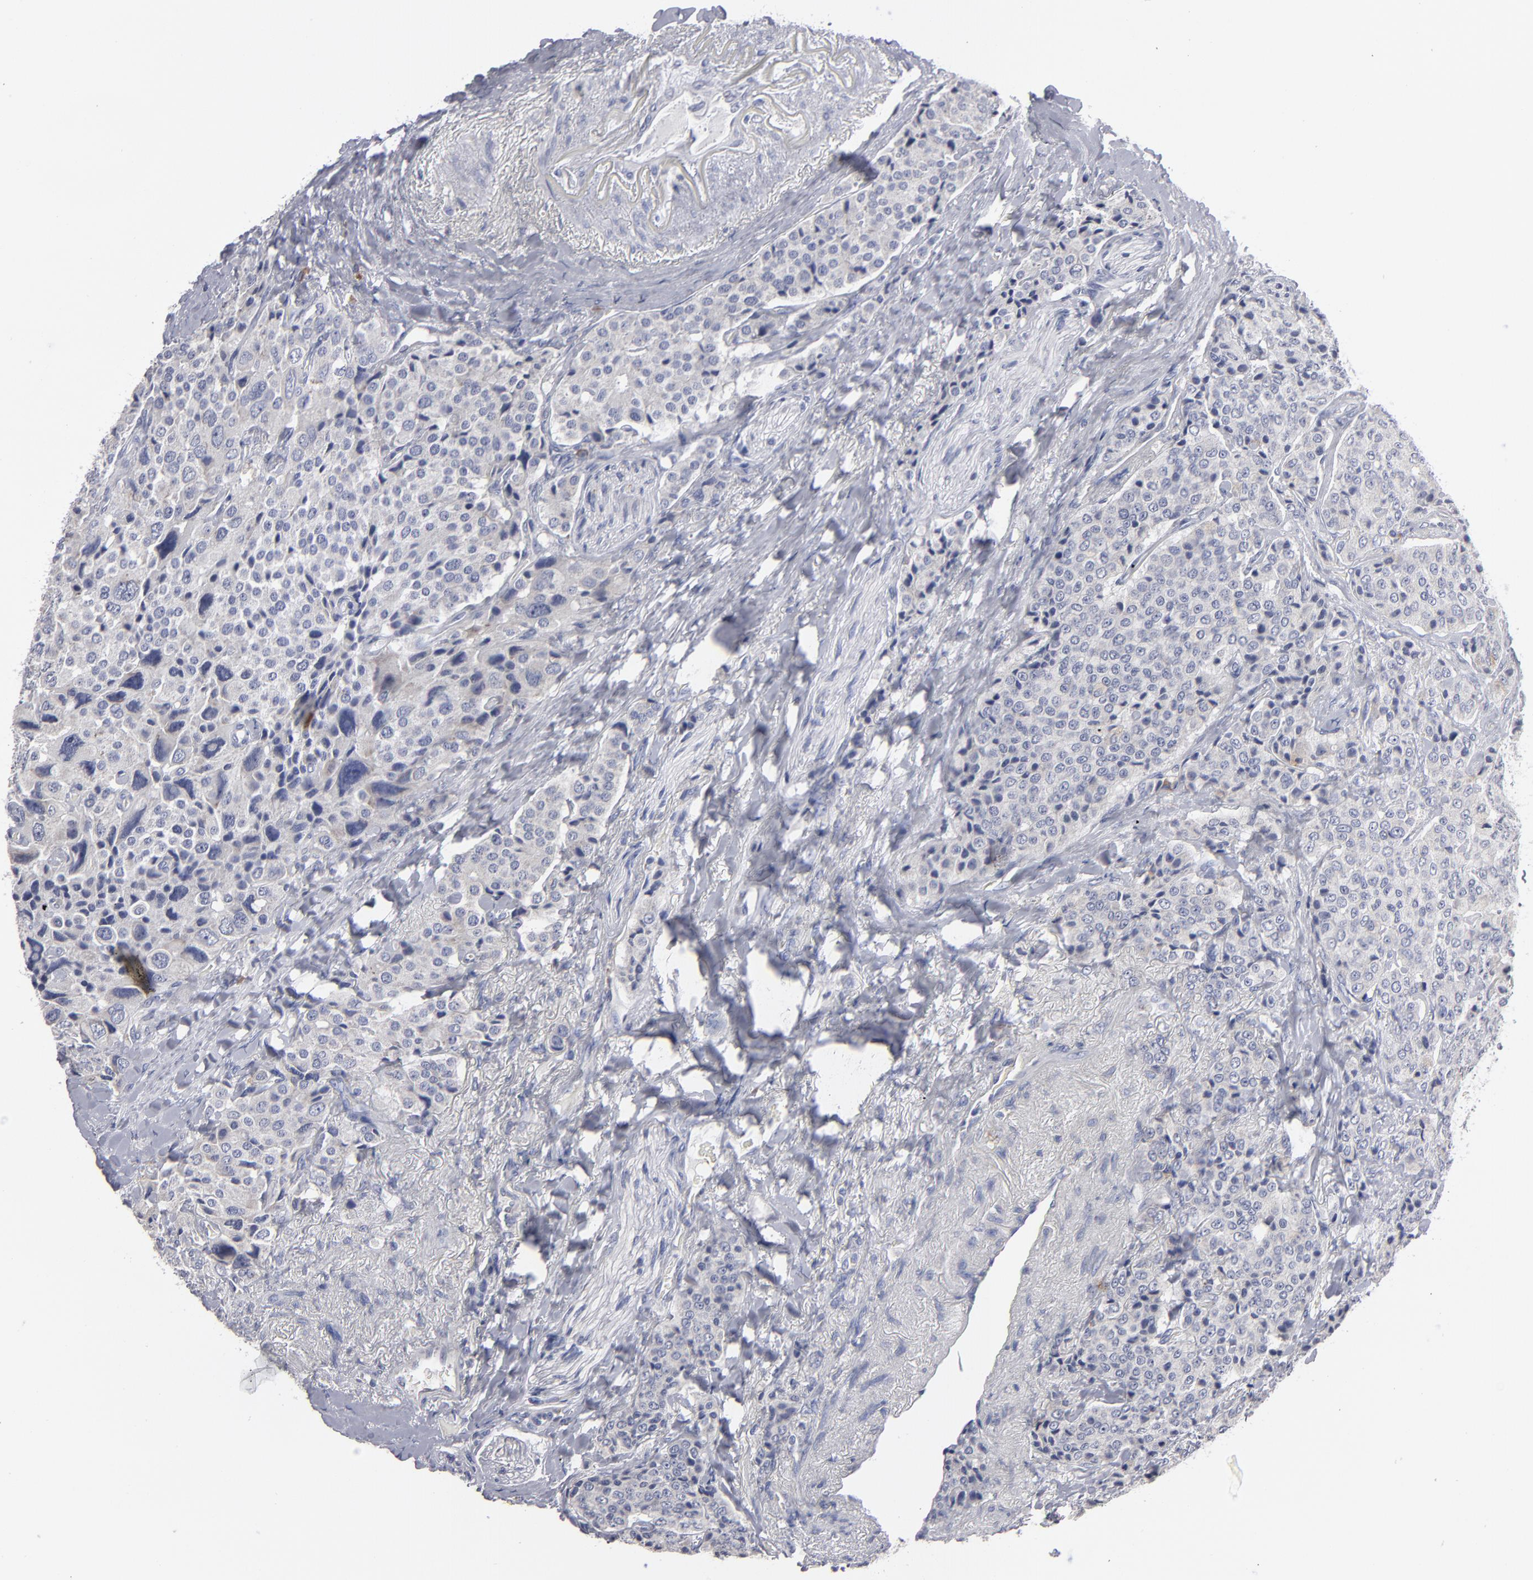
{"staining": {"intensity": "weak", "quantity": "25%-75%", "location": "cytoplasmic/membranous"}, "tissue": "carcinoid", "cell_type": "Tumor cells", "image_type": "cancer", "snomed": [{"axis": "morphology", "description": "Carcinoid, malignant, NOS"}, {"axis": "topography", "description": "Colon"}], "caption": "This is a micrograph of IHC staining of carcinoid, which shows weak positivity in the cytoplasmic/membranous of tumor cells.", "gene": "CCDC80", "patient": {"sex": "female", "age": 61}}